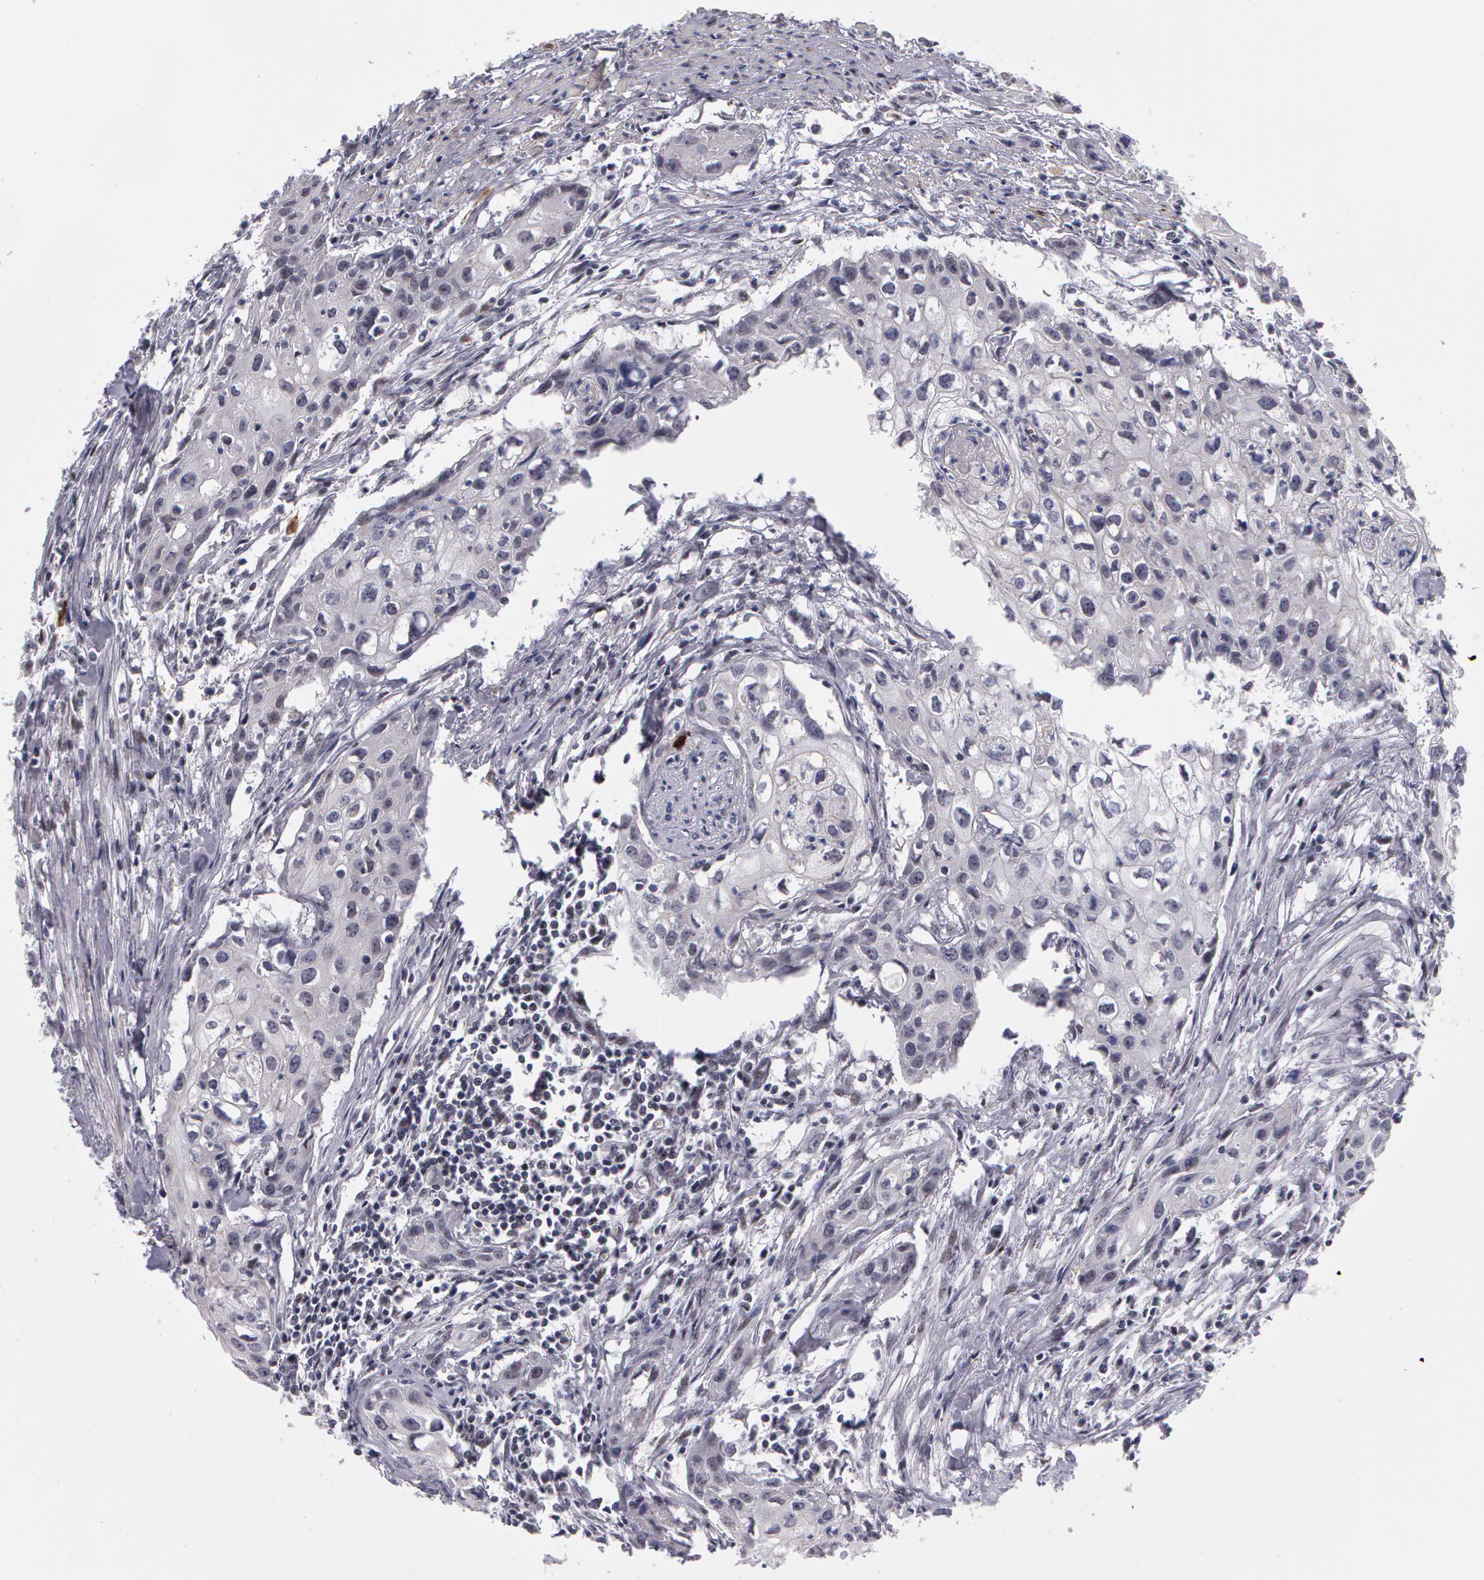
{"staining": {"intensity": "negative", "quantity": "none", "location": "none"}, "tissue": "urothelial cancer", "cell_type": "Tumor cells", "image_type": "cancer", "snomed": [{"axis": "morphology", "description": "Urothelial carcinoma, High grade"}, {"axis": "topography", "description": "Urinary bladder"}], "caption": "An image of urothelial cancer stained for a protein shows no brown staining in tumor cells.", "gene": "PRICKLE1", "patient": {"sex": "male", "age": 54}}